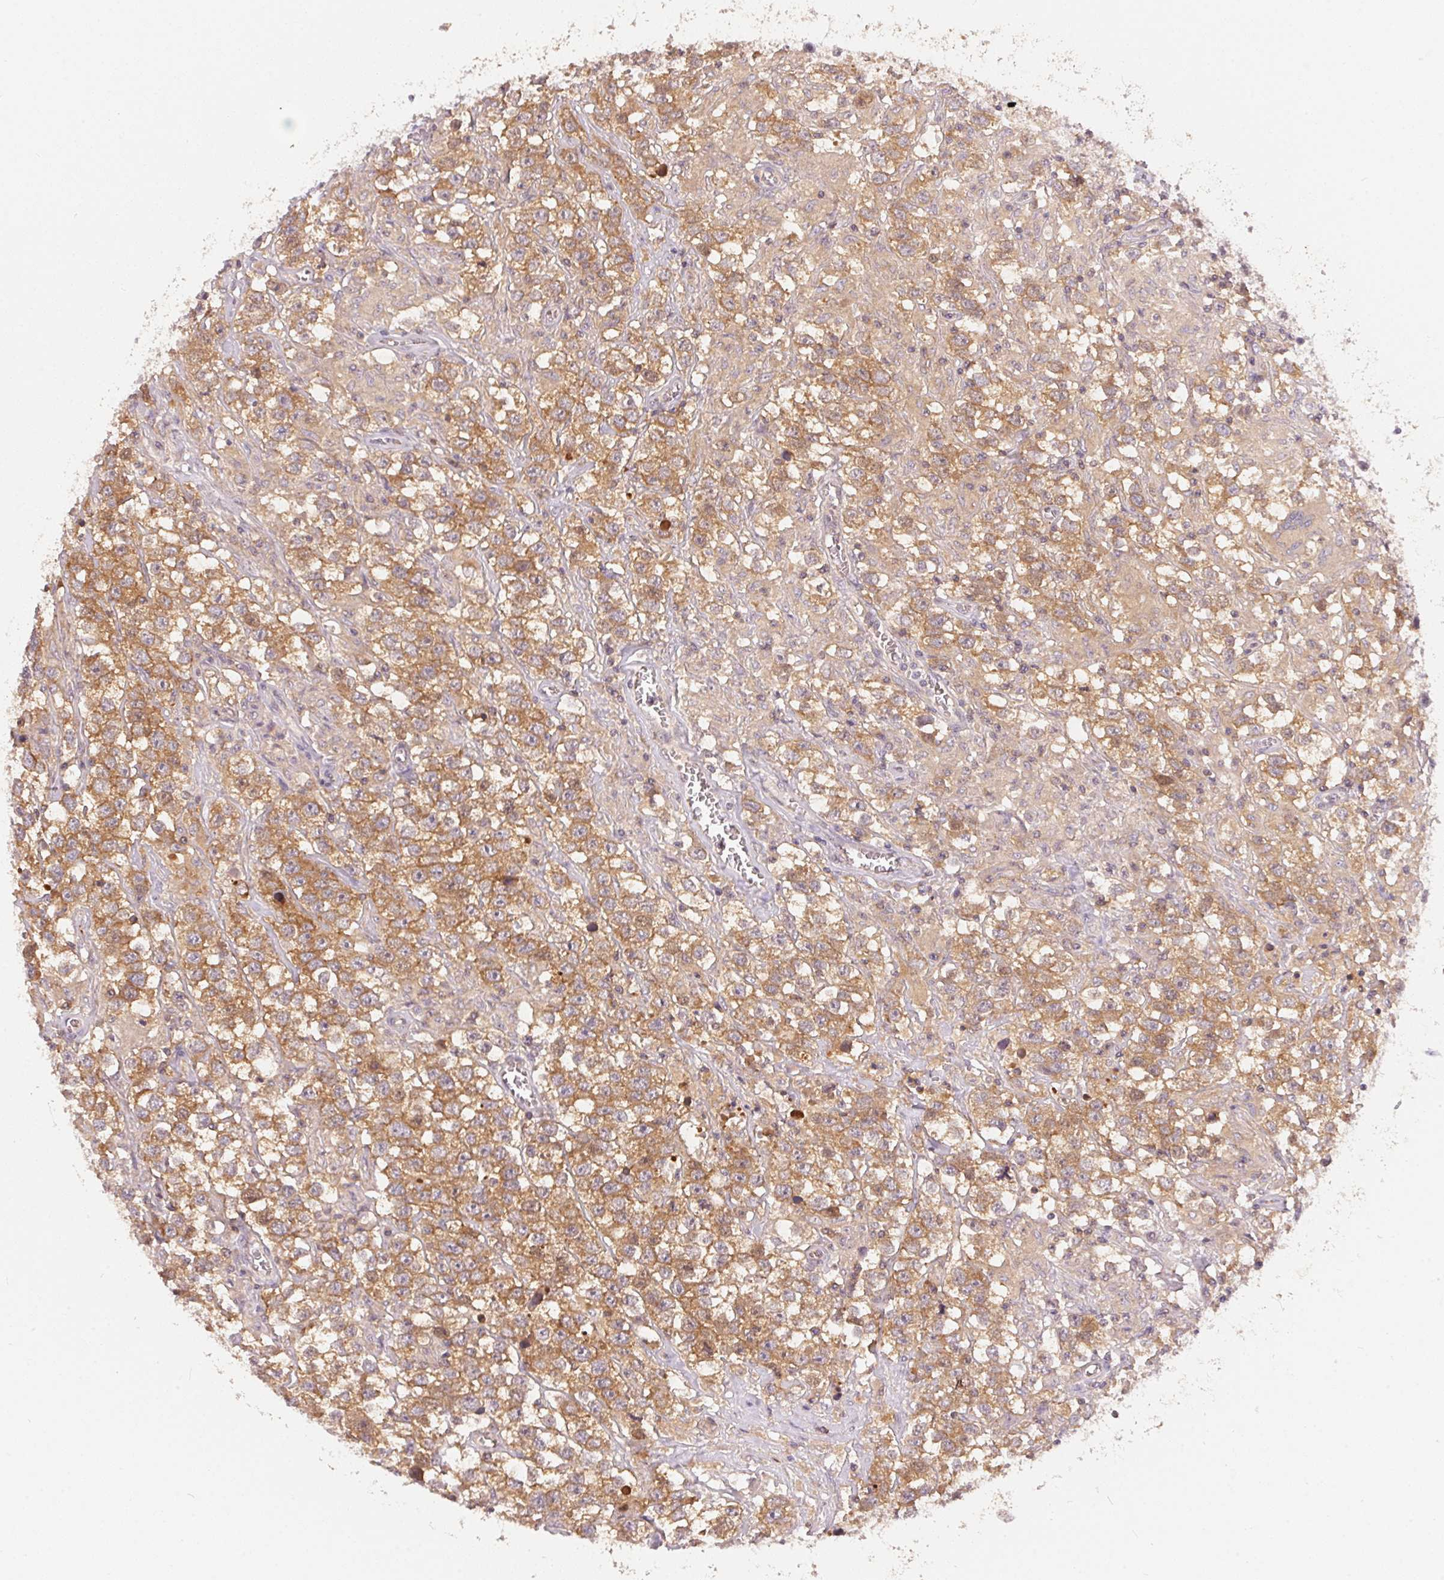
{"staining": {"intensity": "moderate", "quantity": ">75%", "location": "cytoplasmic/membranous"}, "tissue": "testis cancer", "cell_type": "Tumor cells", "image_type": "cancer", "snomed": [{"axis": "morphology", "description": "Seminoma, NOS"}, {"axis": "topography", "description": "Testis"}], "caption": "About >75% of tumor cells in seminoma (testis) display moderate cytoplasmic/membranous protein staining as visualized by brown immunohistochemical staining.", "gene": "BLMH", "patient": {"sex": "male", "age": 43}}